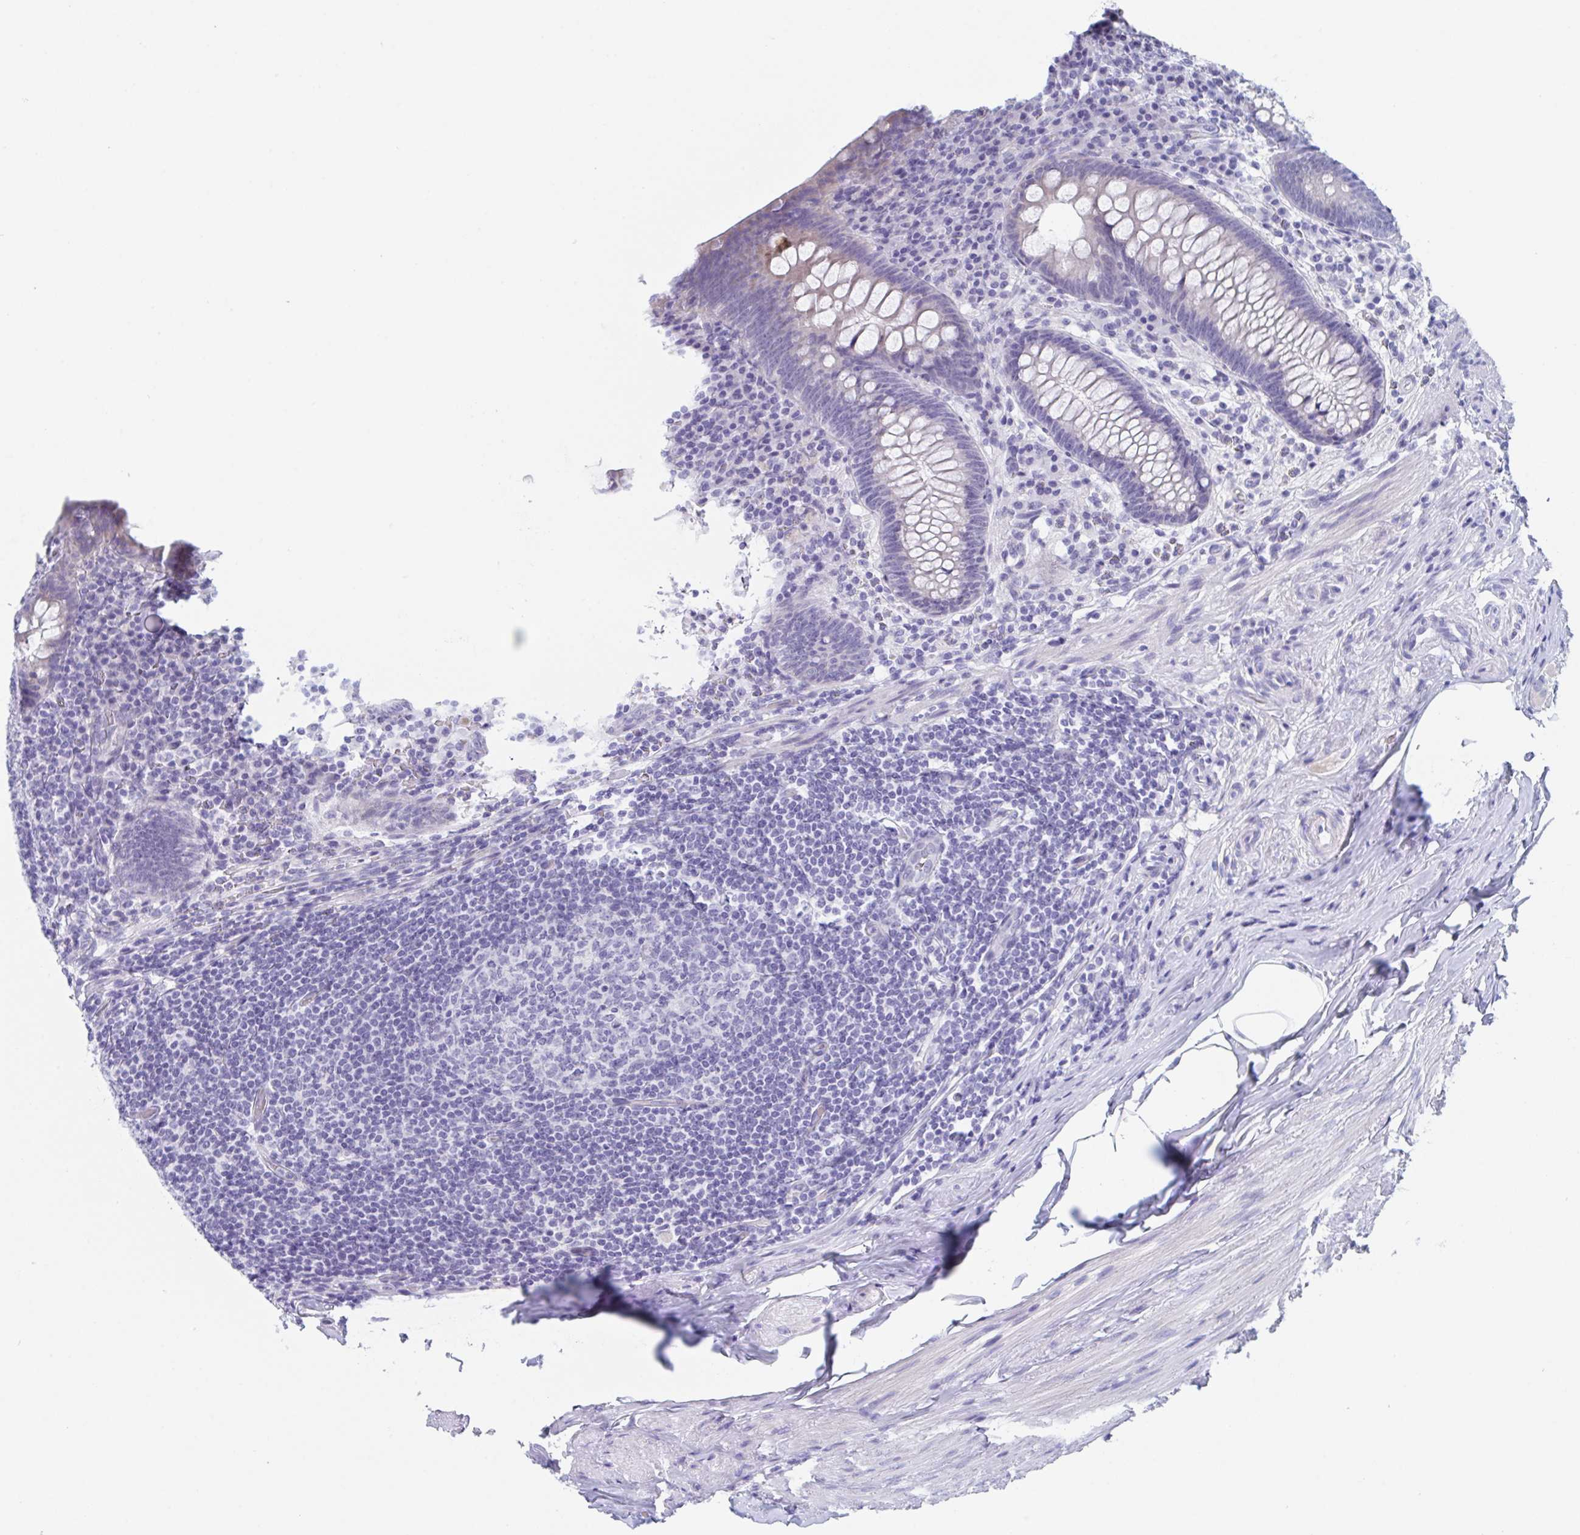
{"staining": {"intensity": "weak", "quantity": "<25%", "location": "cytoplasmic/membranous"}, "tissue": "appendix", "cell_type": "Glandular cells", "image_type": "normal", "snomed": [{"axis": "morphology", "description": "Normal tissue, NOS"}, {"axis": "topography", "description": "Appendix"}], "caption": "This is an immunohistochemistry (IHC) image of benign human appendix. There is no staining in glandular cells.", "gene": "ZPBP", "patient": {"sex": "male", "age": 71}}